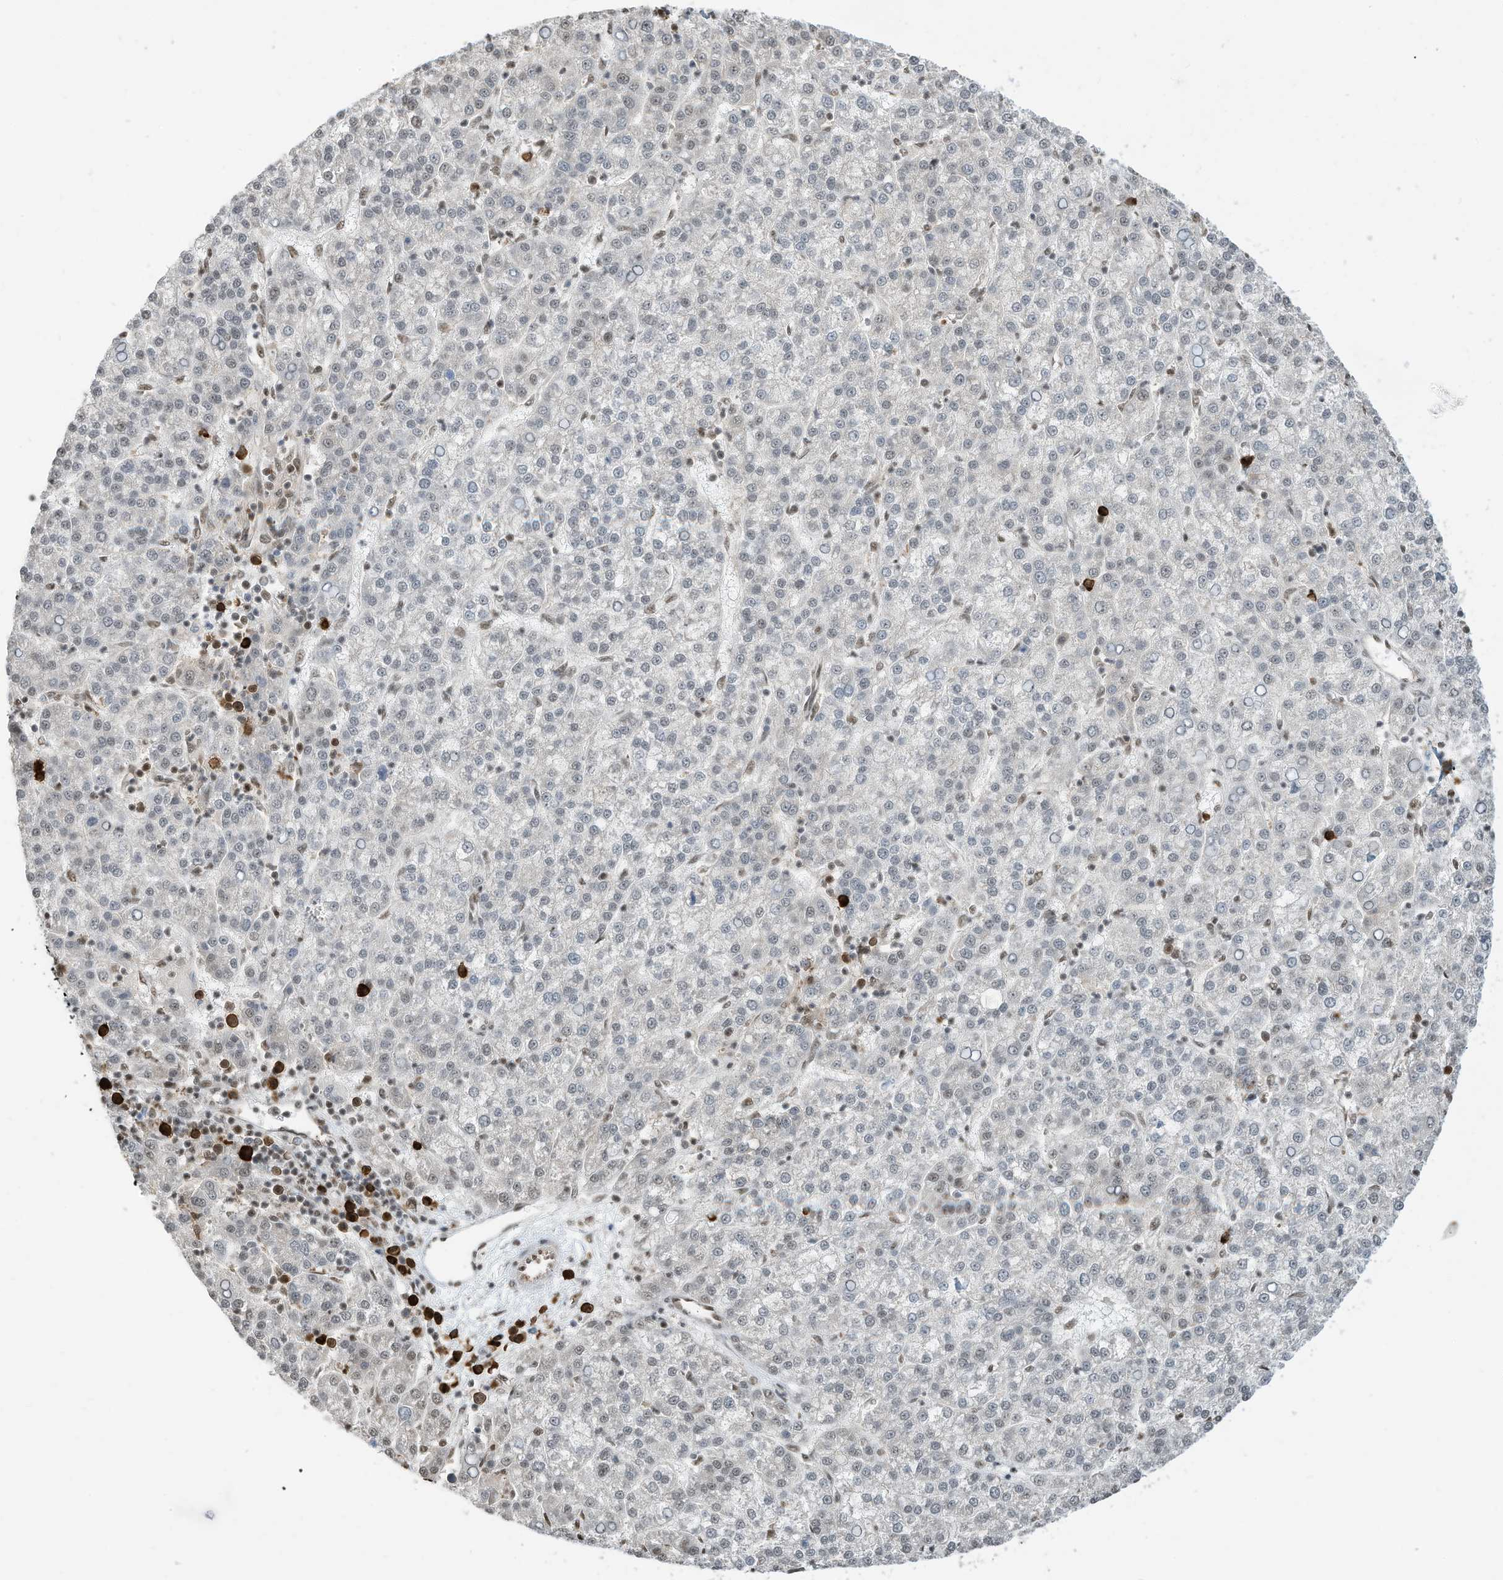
{"staining": {"intensity": "weak", "quantity": "25%-75%", "location": "nuclear"}, "tissue": "liver cancer", "cell_type": "Tumor cells", "image_type": "cancer", "snomed": [{"axis": "morphology", "description": "Carcinoma, Hepatocellular, NOS"}, {"axis": "topography", "description": "Liver"}], "caption": "Immunohistochemical staining of human liver cancer displays low levels of weak nuclear positivity in approximately 25%-75% of tumor cells.", "gene": "ZNF195", "patient": {"sex": "female", "age": 58}}